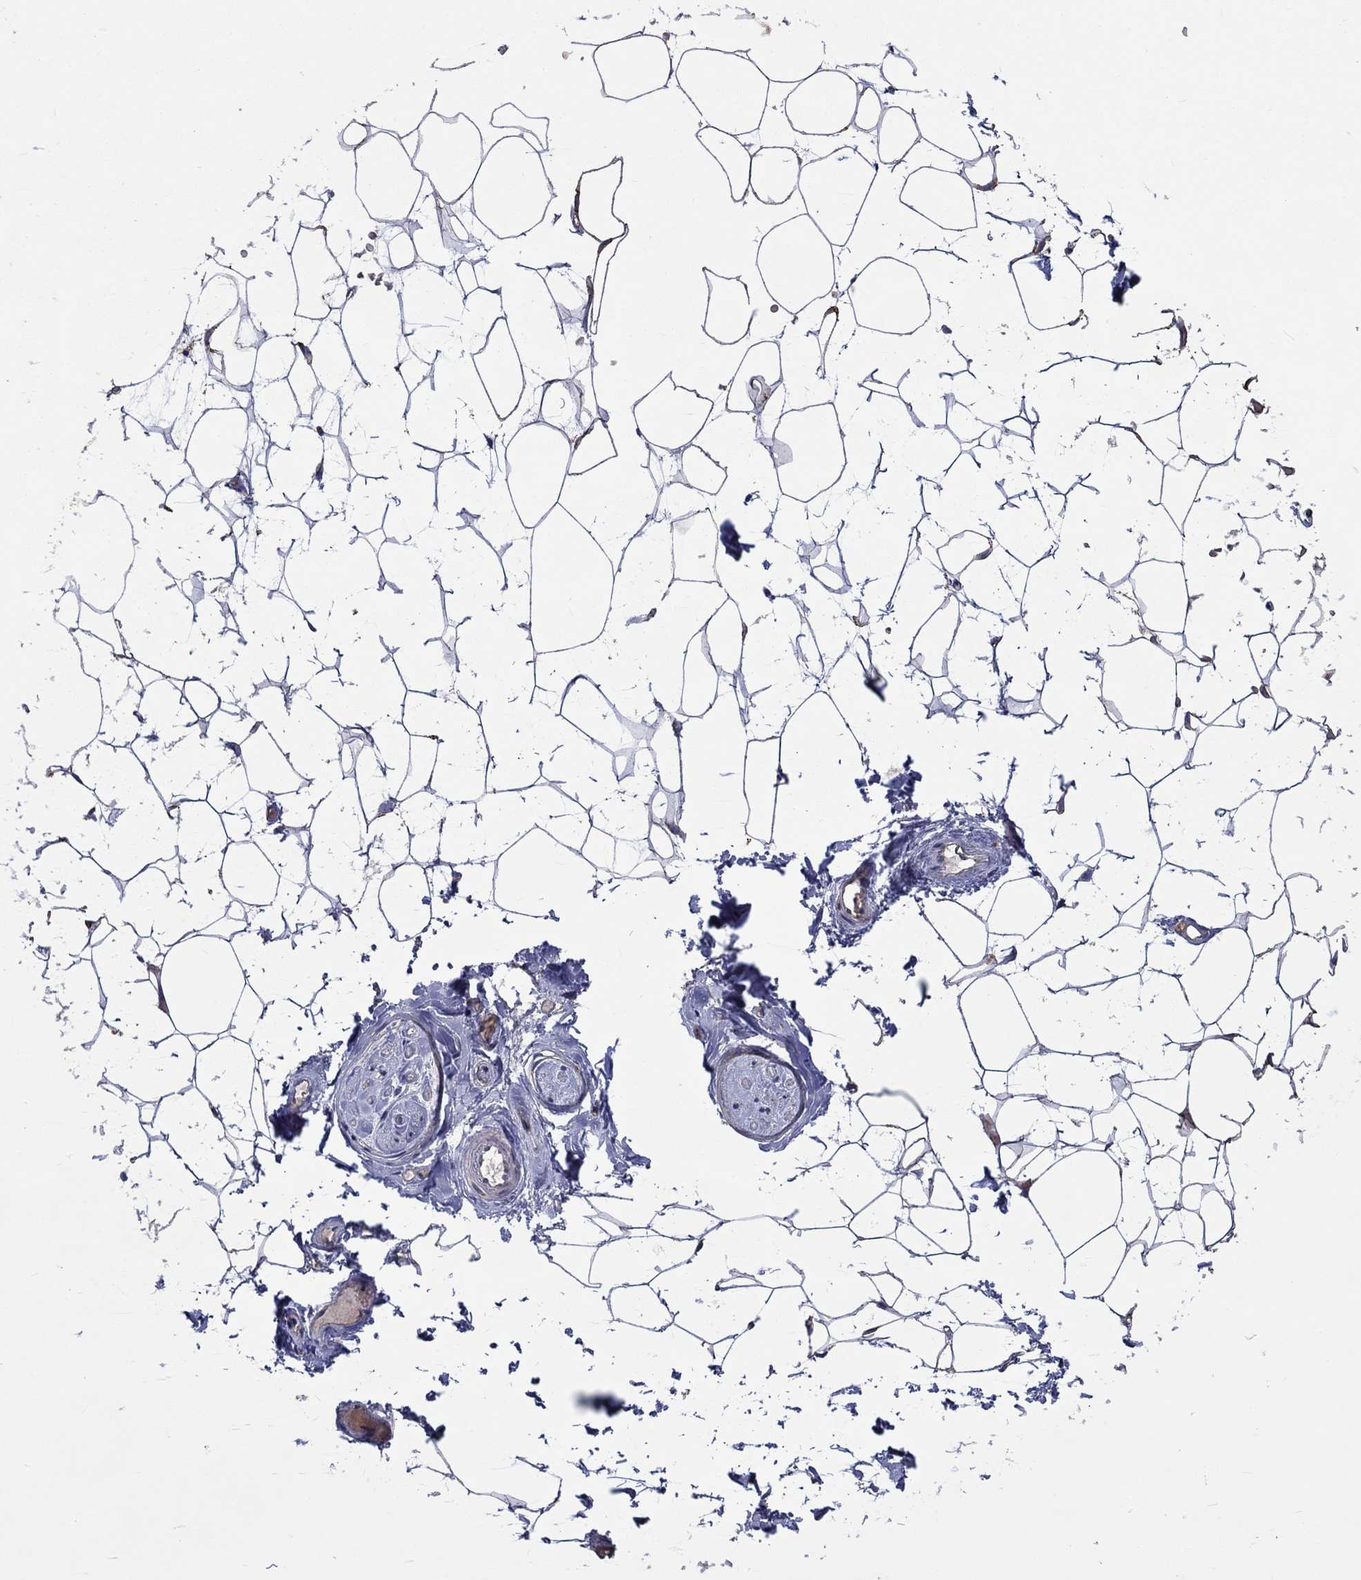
{"staining": {"intensity": "negative", "quantity": "none", "location": "none"}, "tissue": "adipose tissue", "cell_type": "Adipocytes", "image_type": "normal", "snomed": [{"axis": "morphology", "description": "Normal tissue, NOS"}, {"axis": "topography", "description": "Skin"}, {"axis": "topography", "description": "Peripheral nerve tissue"}], "caption": "Normal adipose tissue was stained to show a protein in brown. There is no significant staining in adipocytes.", "gene": "CTSB", "patient": {"sex": "female", "age": 56}}